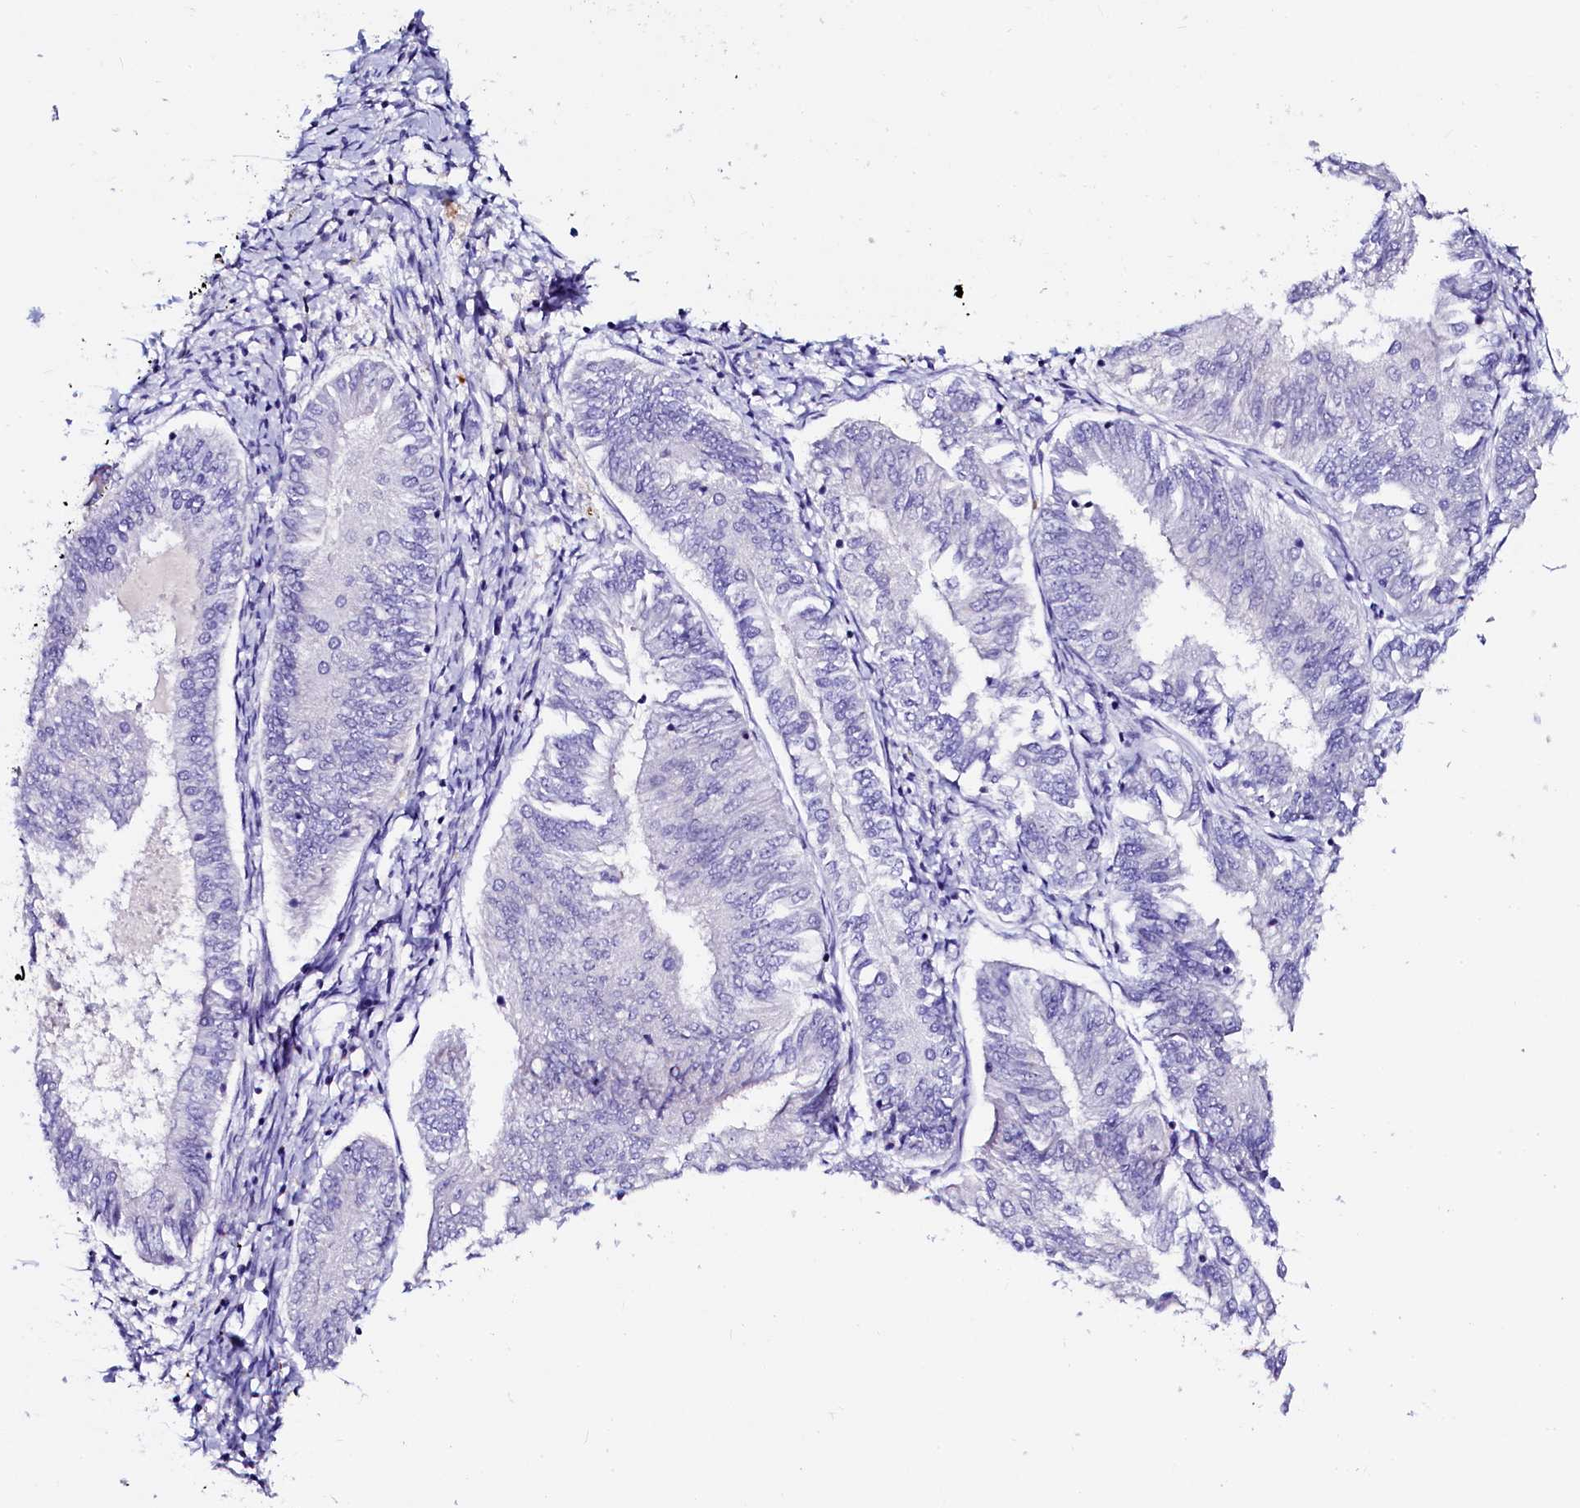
{"staining": {"intensity": "negative", "quantity": "none", "location": "none"}, "tissue": "endometrial cancer", "cell_type": "Tumor cells", "image_type": "cancer", "snomed": [{"axis": "morphology", "description": "Adenocarcinoma, NOS"}, {"axis": "topography", "description": "Endometrium"}], "caption": "Tumor cells are negative for brown protein staining in adenocarcinoma (endometrial).", "gene": "OTOL1", "patient": {"sex": "female", "age": 58}}